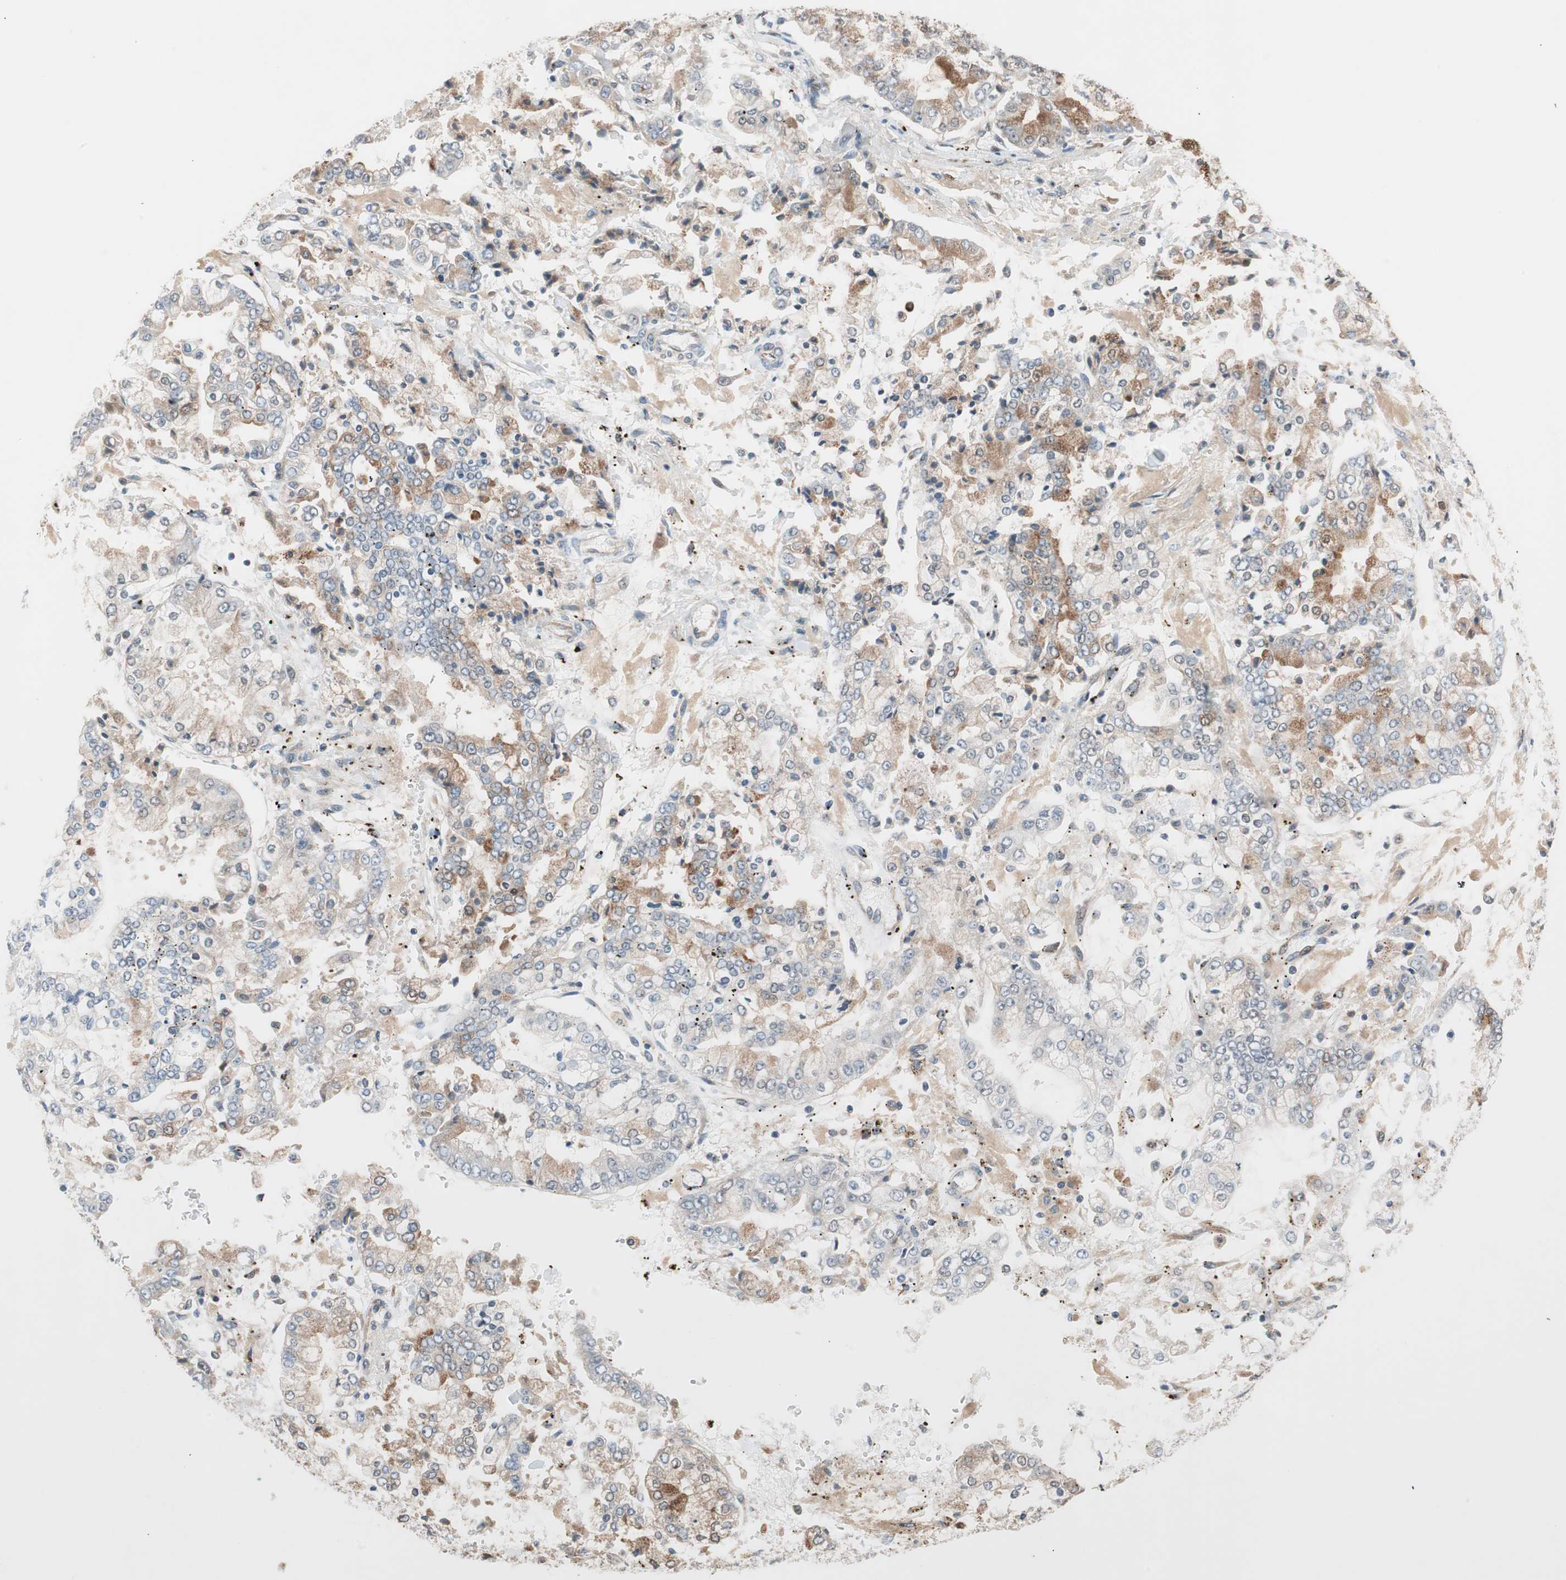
{"staining": {"intensity": "moderate", "quantity": "<25%", "location": "cytoplasmic/membranous"}, "tissue": "stomach cancer", "cell_type": "Tumor cells", "image_type": "cancer", "snomed": [{"axis": "morphology", "description": "Adenocarcinoma, NOS"}, {"axis": "topography", "description": "Stomach"}], "caption": "Moderate cytoplasmic/membranous expression is identified in about <25% of tumor cells in stomach adenocarcinoma.", "gene": "PIK3R3", "patient": {"sex": "male", "age": 76}}